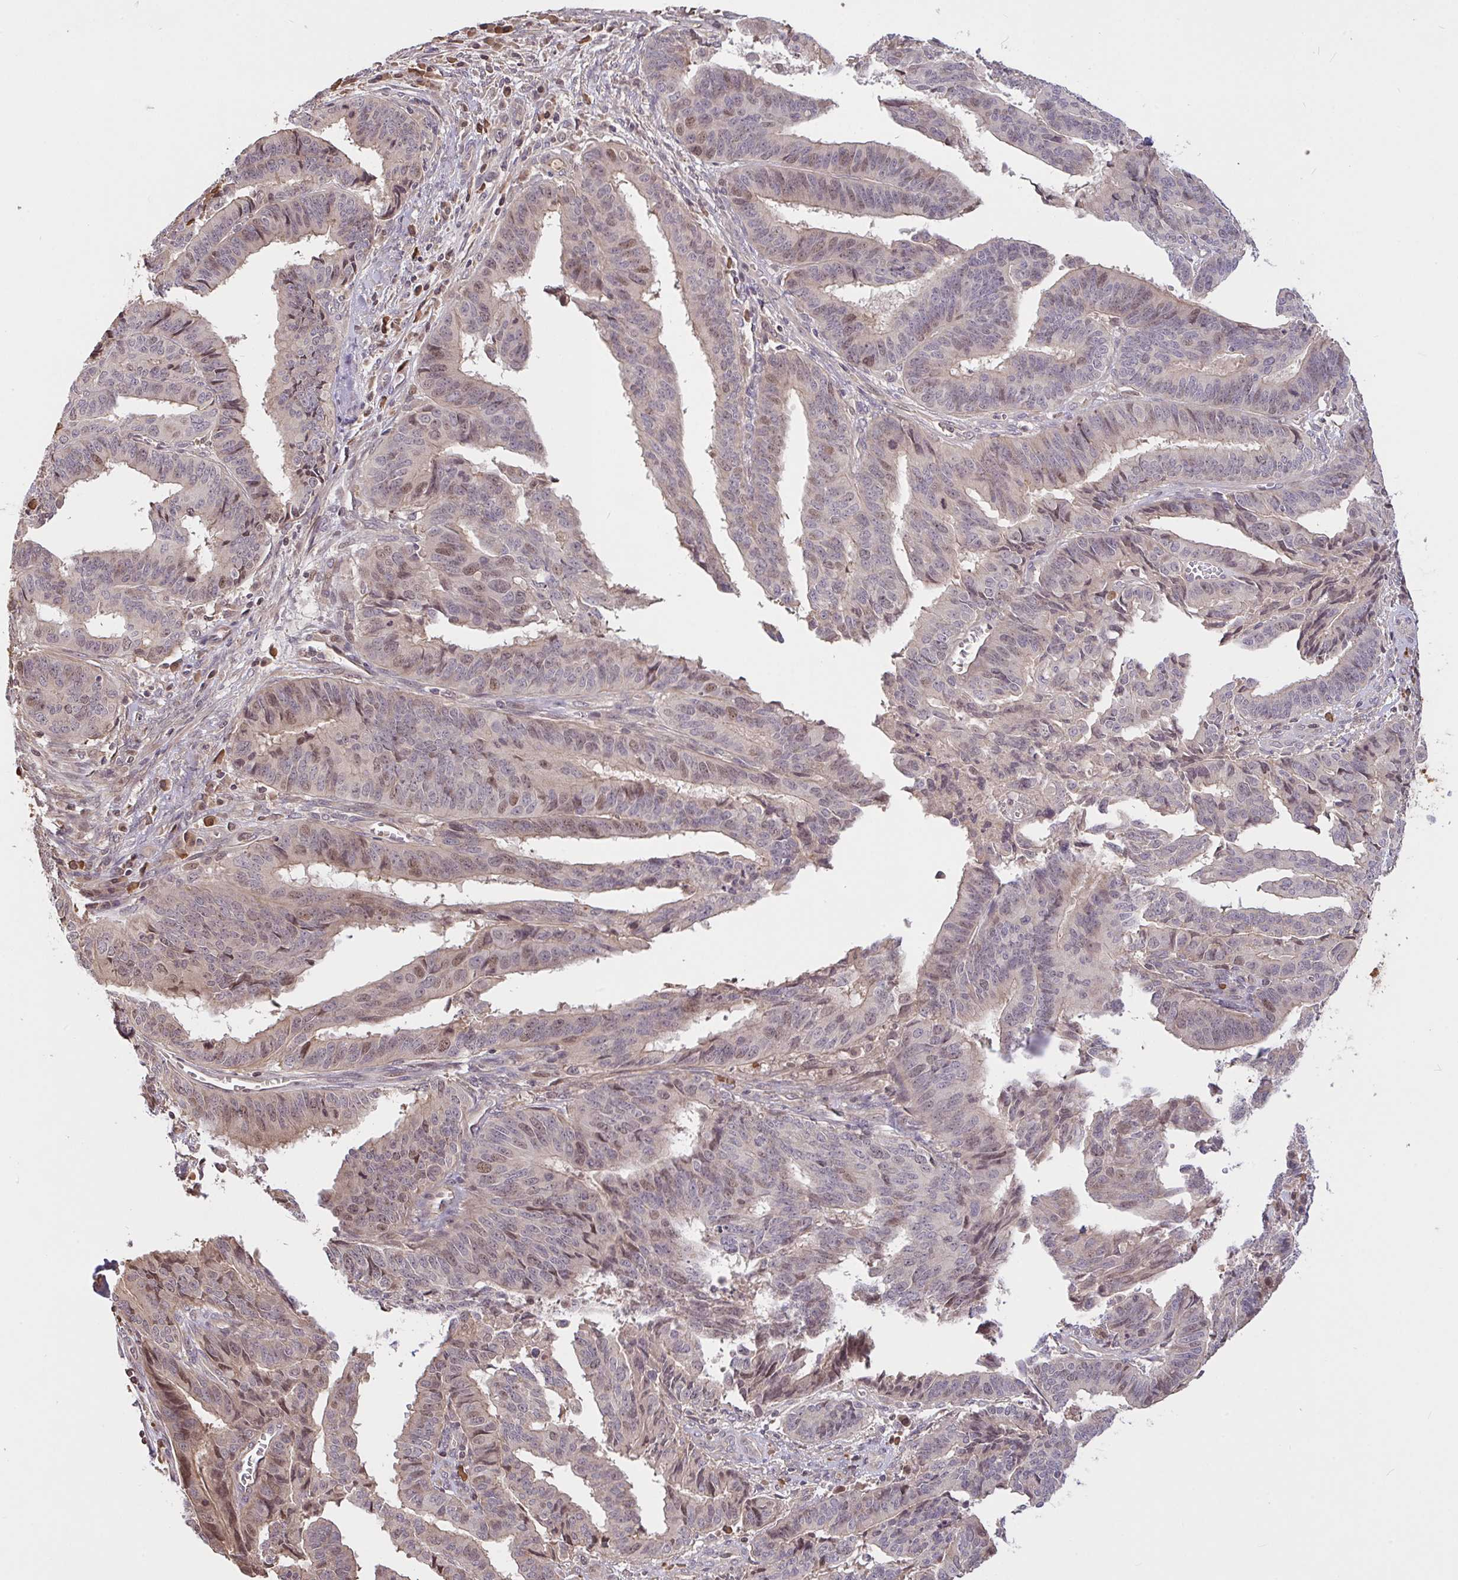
{"staining": {"intensity": "weak", "quantity": "<25%", "location": "nuclear"}, "tissue": "endometrial cancer", "cell_type": "Tumor cells", "image_type": "cancer", "snomed": [{"axis": "morphology", "description": "Adenocarcinoma, NOS"}, {"axis": "topography", "description": "Endometrium"}], "caption": "Tumor cells show no significant positivity in endometrial cancer (adenocarcinoma).", "gene": "FCER1A", "patient": {"sex": "female", "age": 65}}